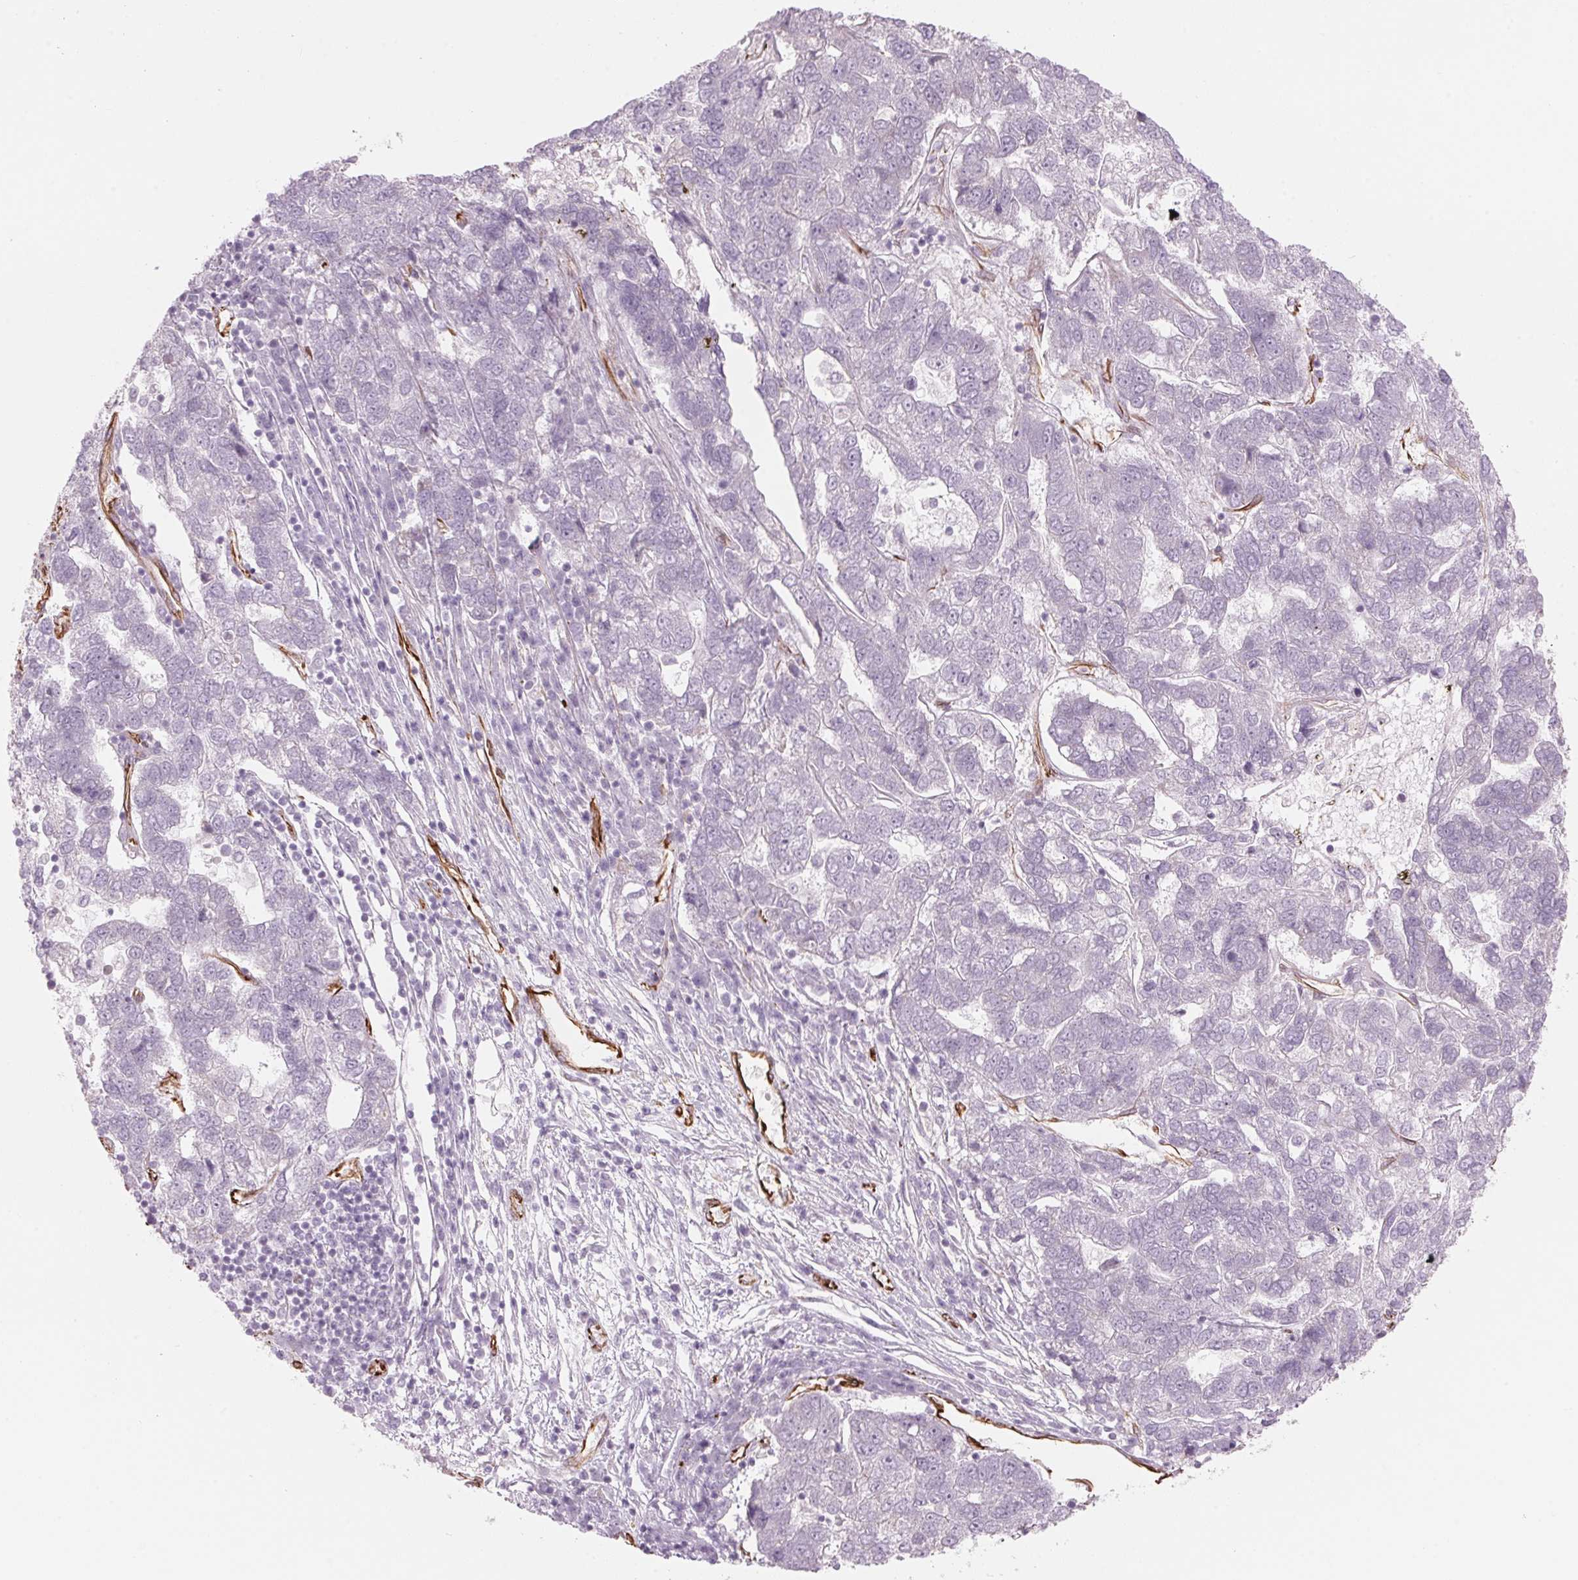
{"staining": {"intensity": "negative", "quantity": "none", "location": "none"}, "tissue": "pancreatic cancer", "cell_type": "Tumor cells", "image_type": "cancer", "snomed": [{"axis": "morphology", "description": "Adenocarcinoma, NOS"}, {"axis": "topography", "description": "Pancreas"}], "caption": "Tumor cells show no significant protein expression in pancreatic cancer. (DAB (3,3'-diaminobenzidine) immunohistochemistry visualized using brightfield microscopy, high magnification).", "gene": "CLPS", "patient": {"sex": "female", "age": 61}}